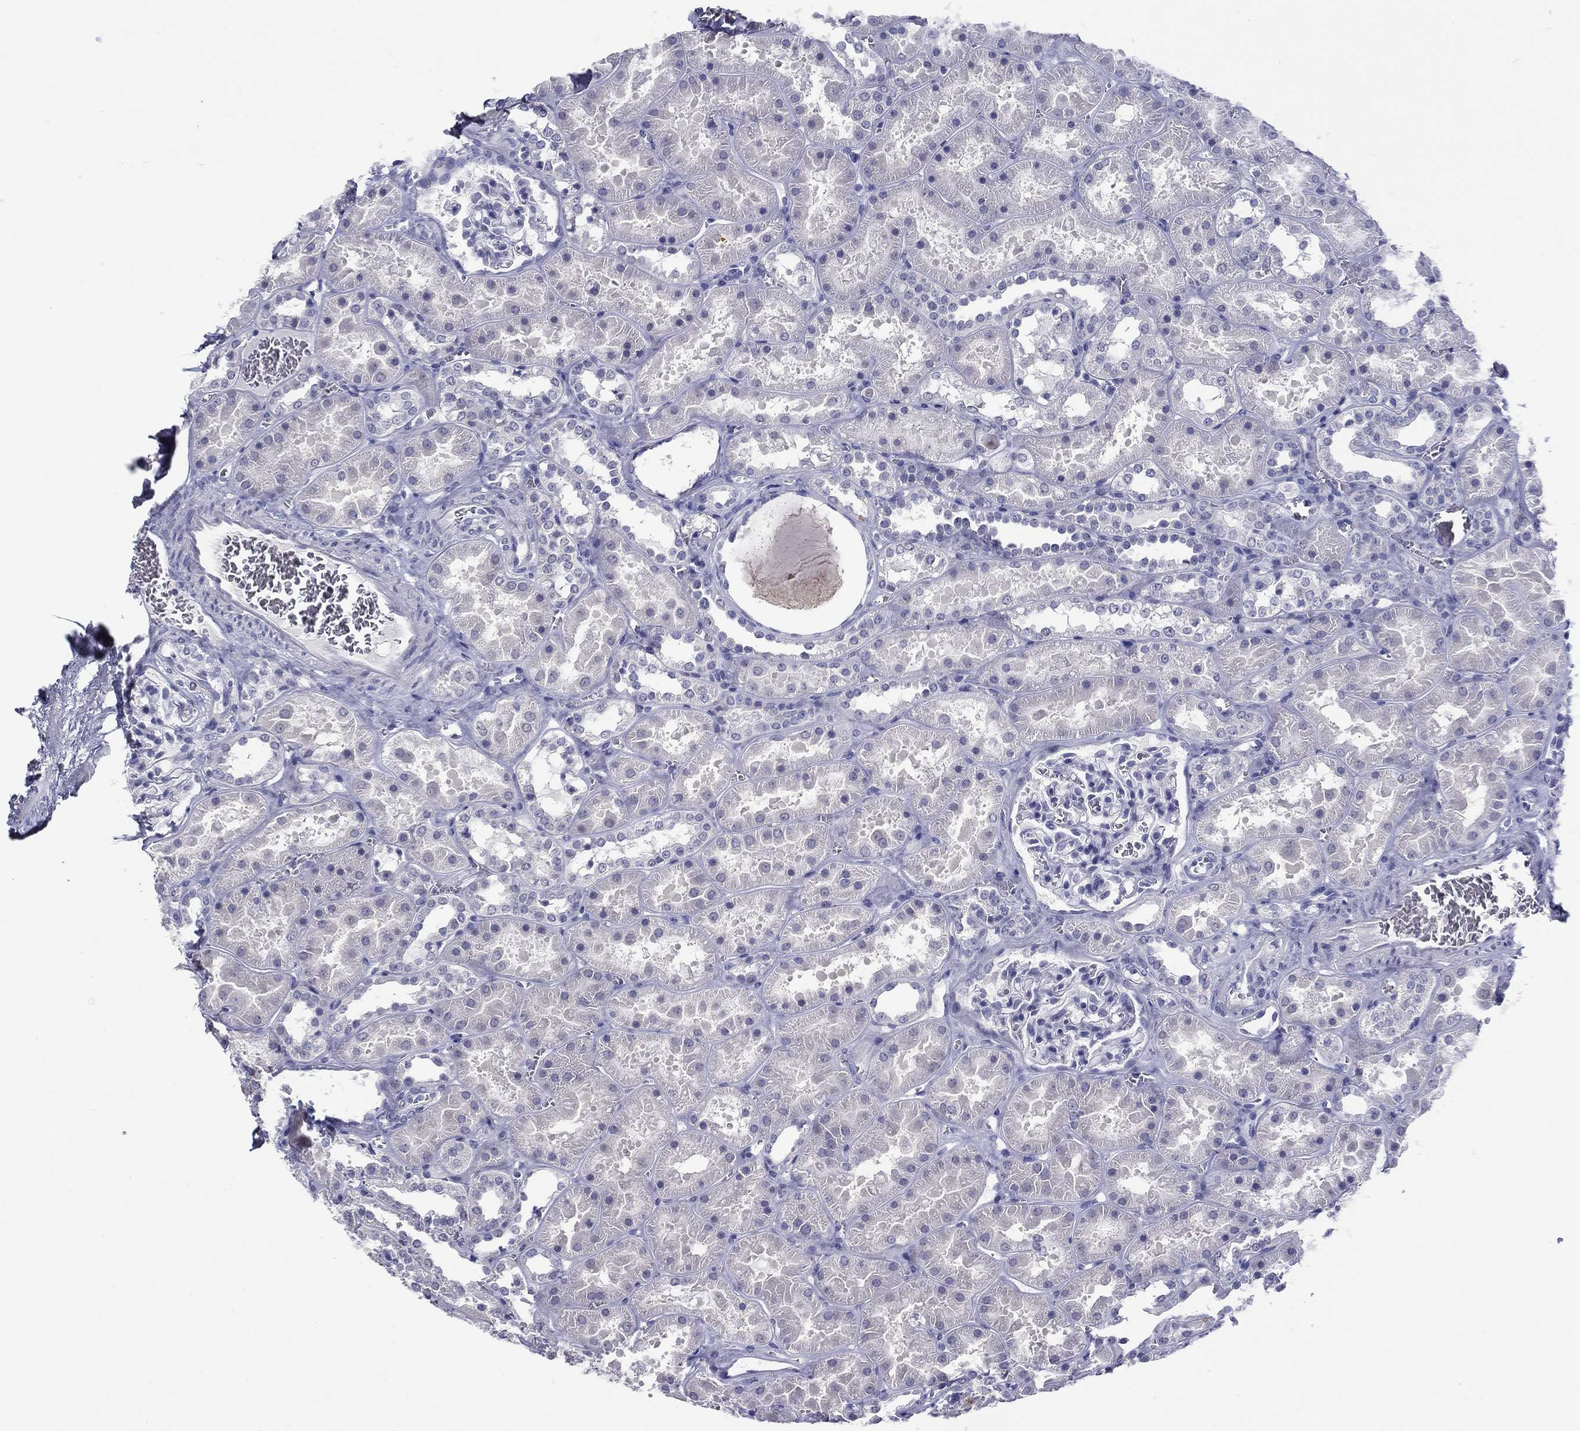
{"staining": {"intensity": "negative", "quantity": "none", "location": "none"}, "tissue": "kidney", "cell_type": "Cells in glomeruli", "image_type": "normal", "snomed": [{"axis": "morphology", "description": "Normal tissue, NOS"}, {"axis": "topography", "description": "Kidney"}], "caption": "This histopathology image is of unremarkable kidney stained with immunohistochemistry (IHC) to label a protein in brown with the nuclei are counter-stained blue. There is no expression in cells in glomeruli.", "gene": "HAO1", "patient": {"sex": "female", "age": 41}}